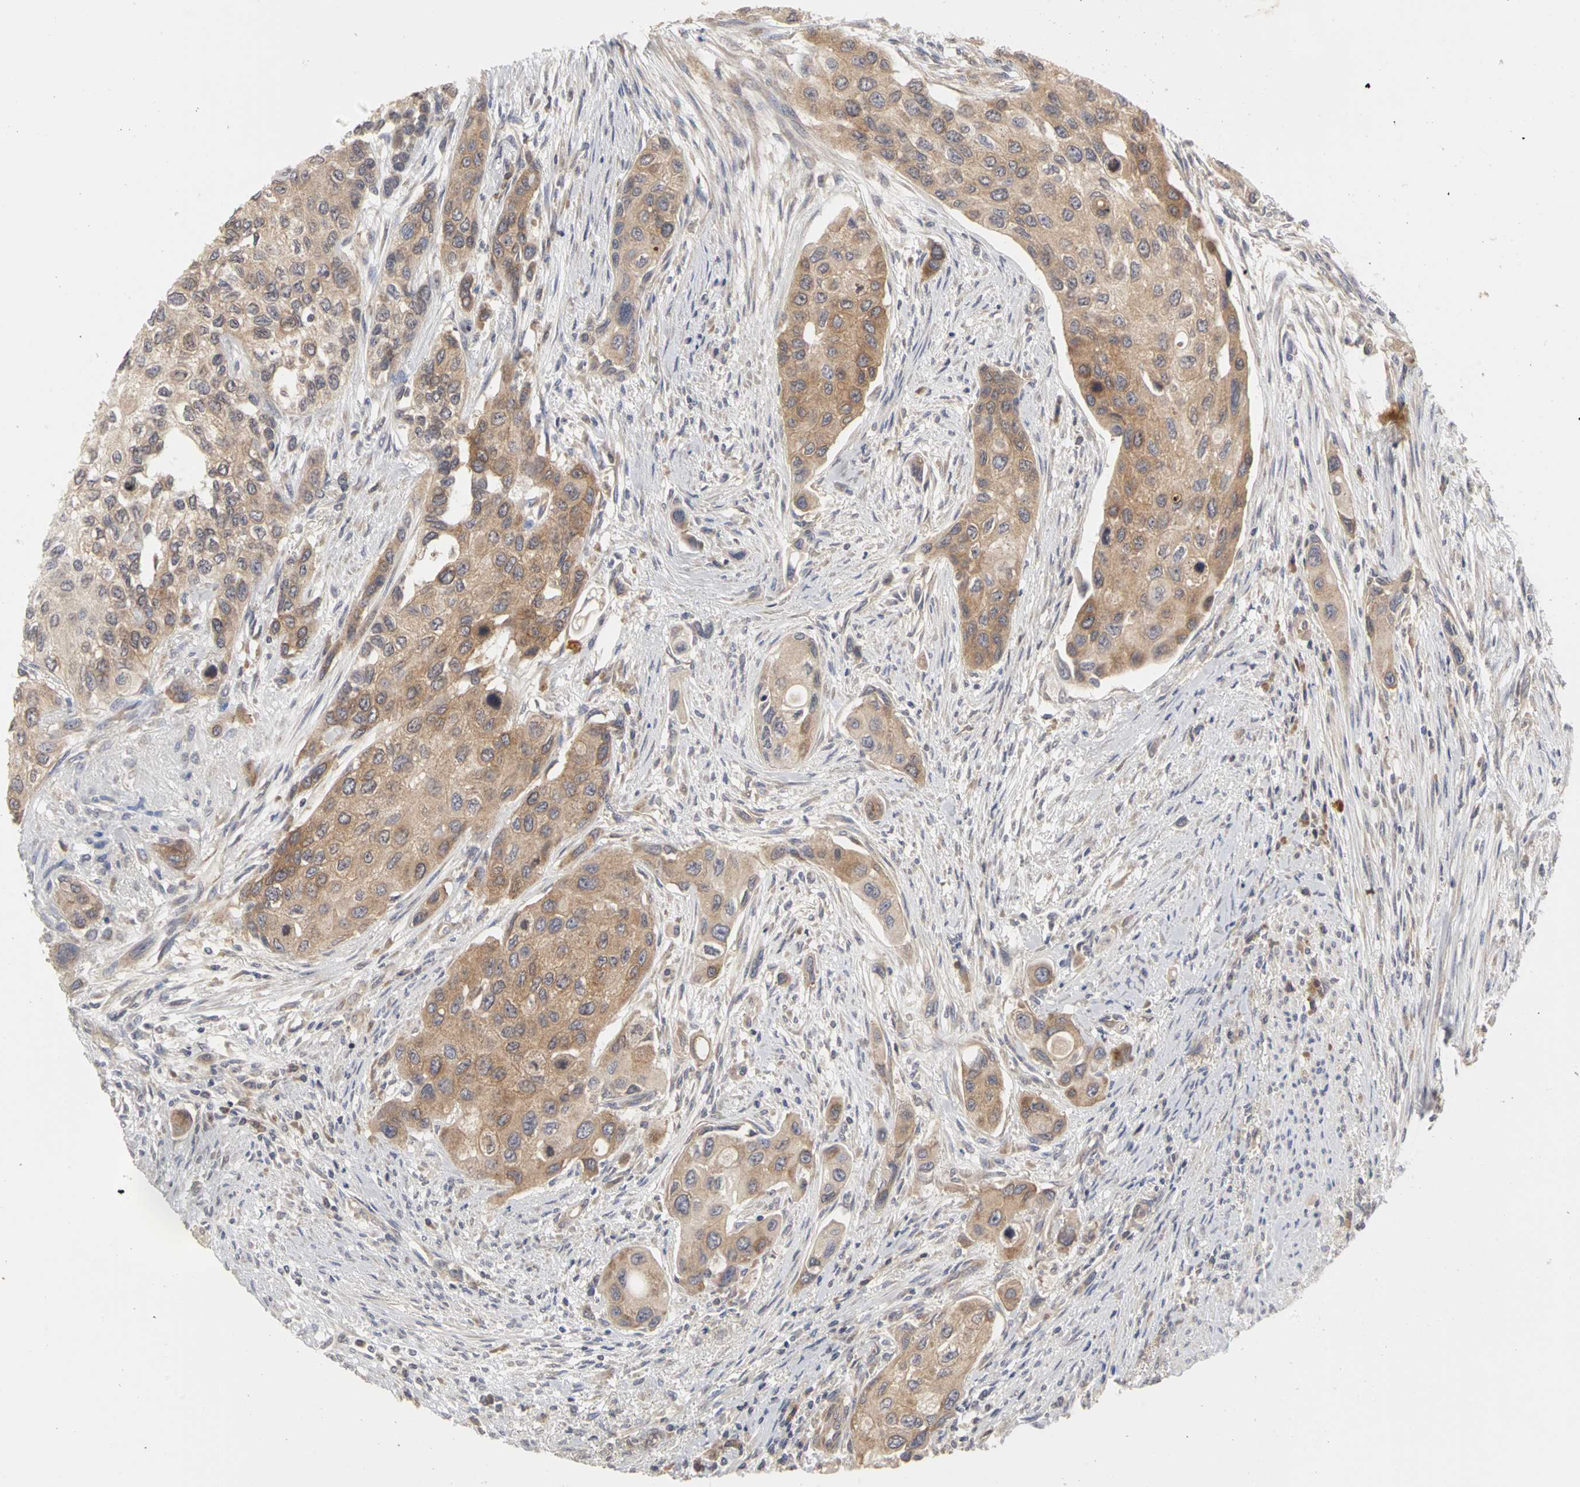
{"staining": {"intensity": "weak", "quantity": ">75%", "location": "cytoplasmic/membranous"}, "tissue": "urothelial cancer", "cell_type": "Tumor cells", "image_type": "cancer", "snomed": [{"axis": "morphology", "description": "Urothelial carcinoma, High grade"}, {"axis": "topography", "description": "Urinary bladder"}], "caption": "Human urothelial cancer stained with a brown dye displays weak cytoplasmic/membranous positive positivity in approximately >75% of tumor cells.", "gene": "IRAK1", "patient": {"sex": "female", "age": 56}}